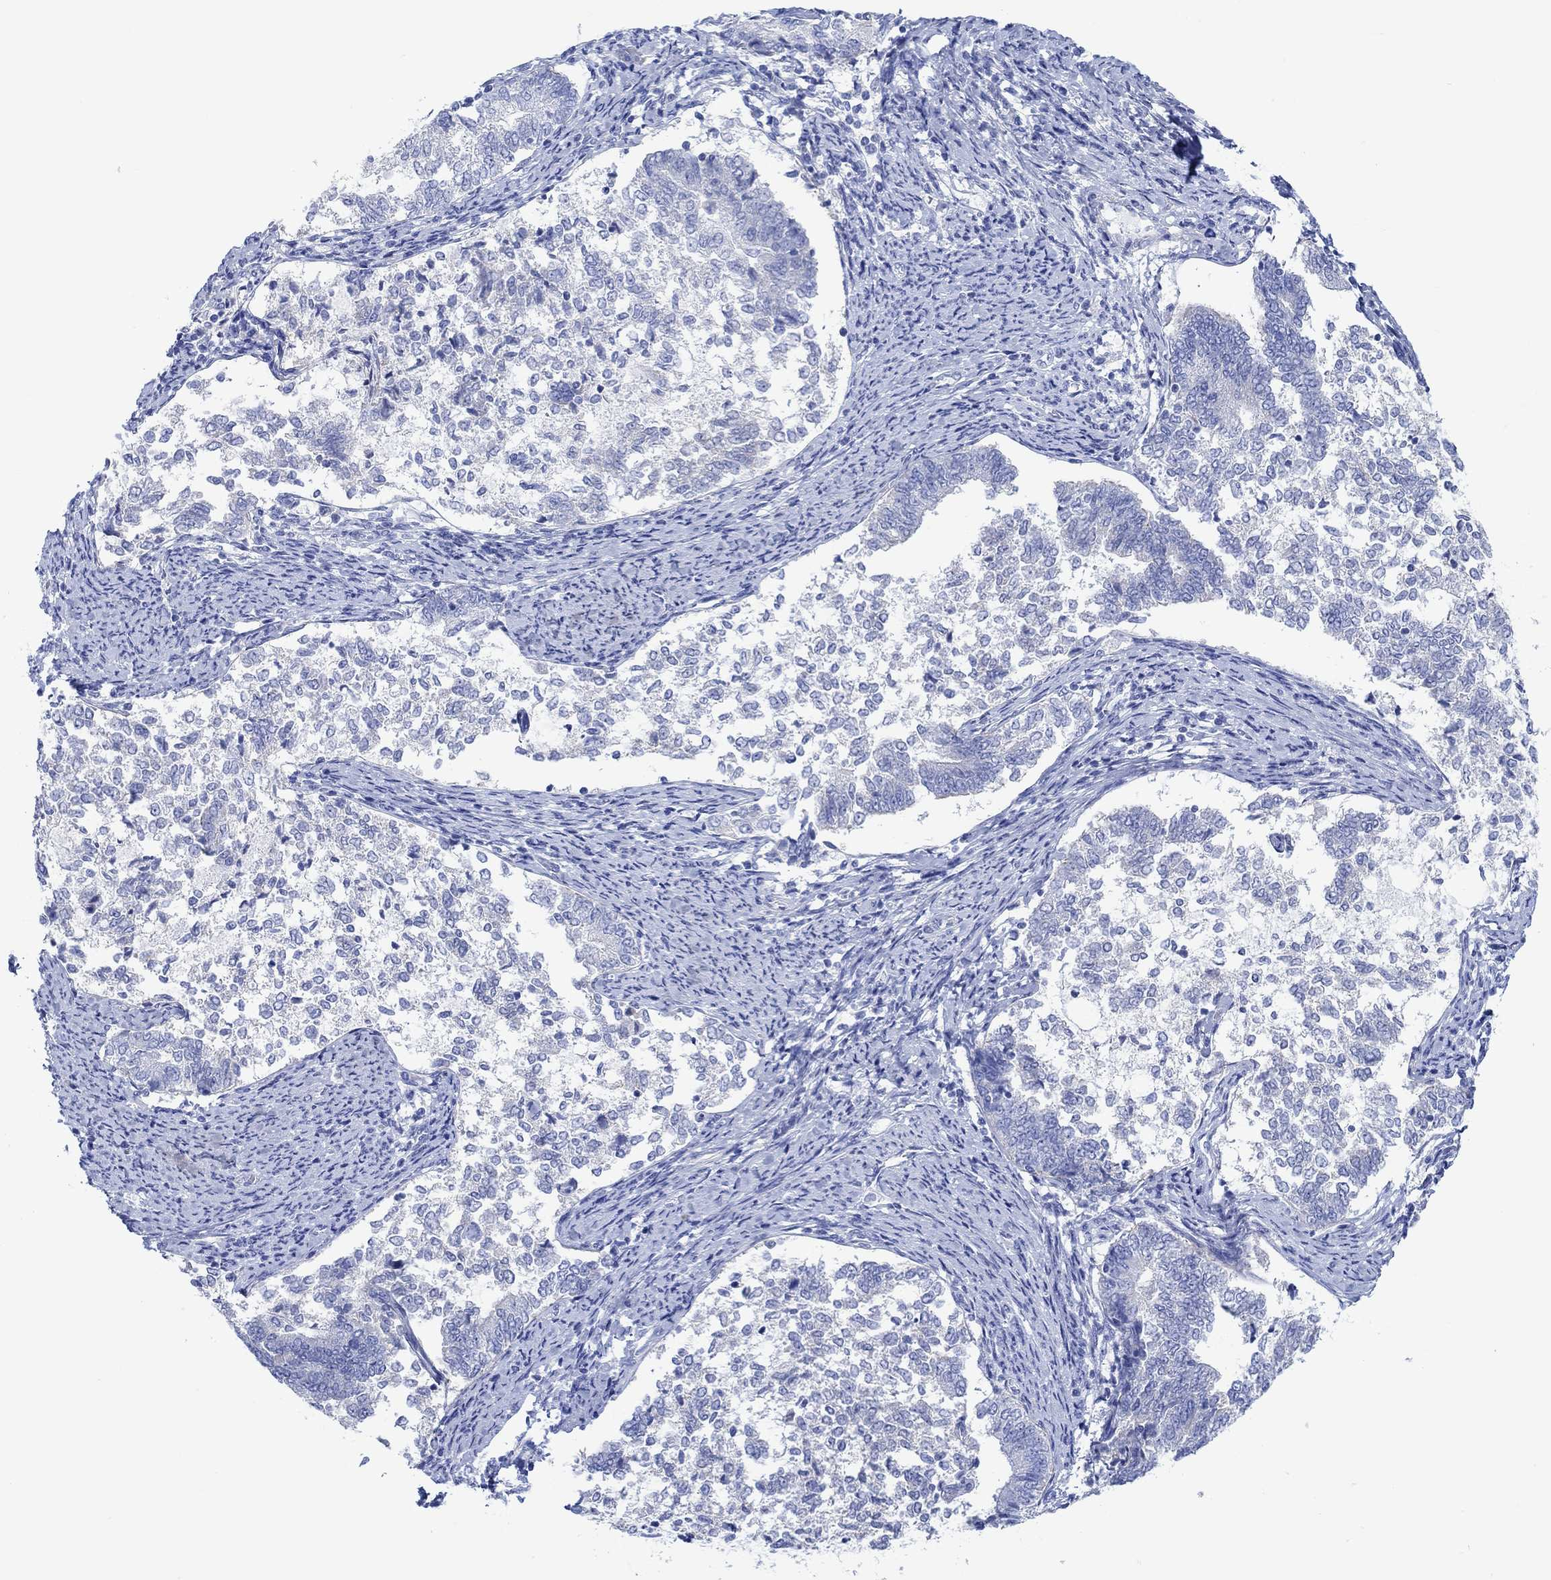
{"staining": {"intensity": "negative", "quantity": "none", "location": "none"}, "tissue": "endometrial cancer", "cell_type": "Tumor cells", "image_type": "cancer", "snomed": [{"axis": "morphology", "description": "Adenocarcinoma, NOS"}, {"axis": "topography", "description": "Endometrium"}], "caption": "This is an immunohistochemistry image of human adenocarcinoma (endometrial). There is no positivity in tumor cells.", "gene": "REEP6", "patient": {"sex": "female", "age": 65}}